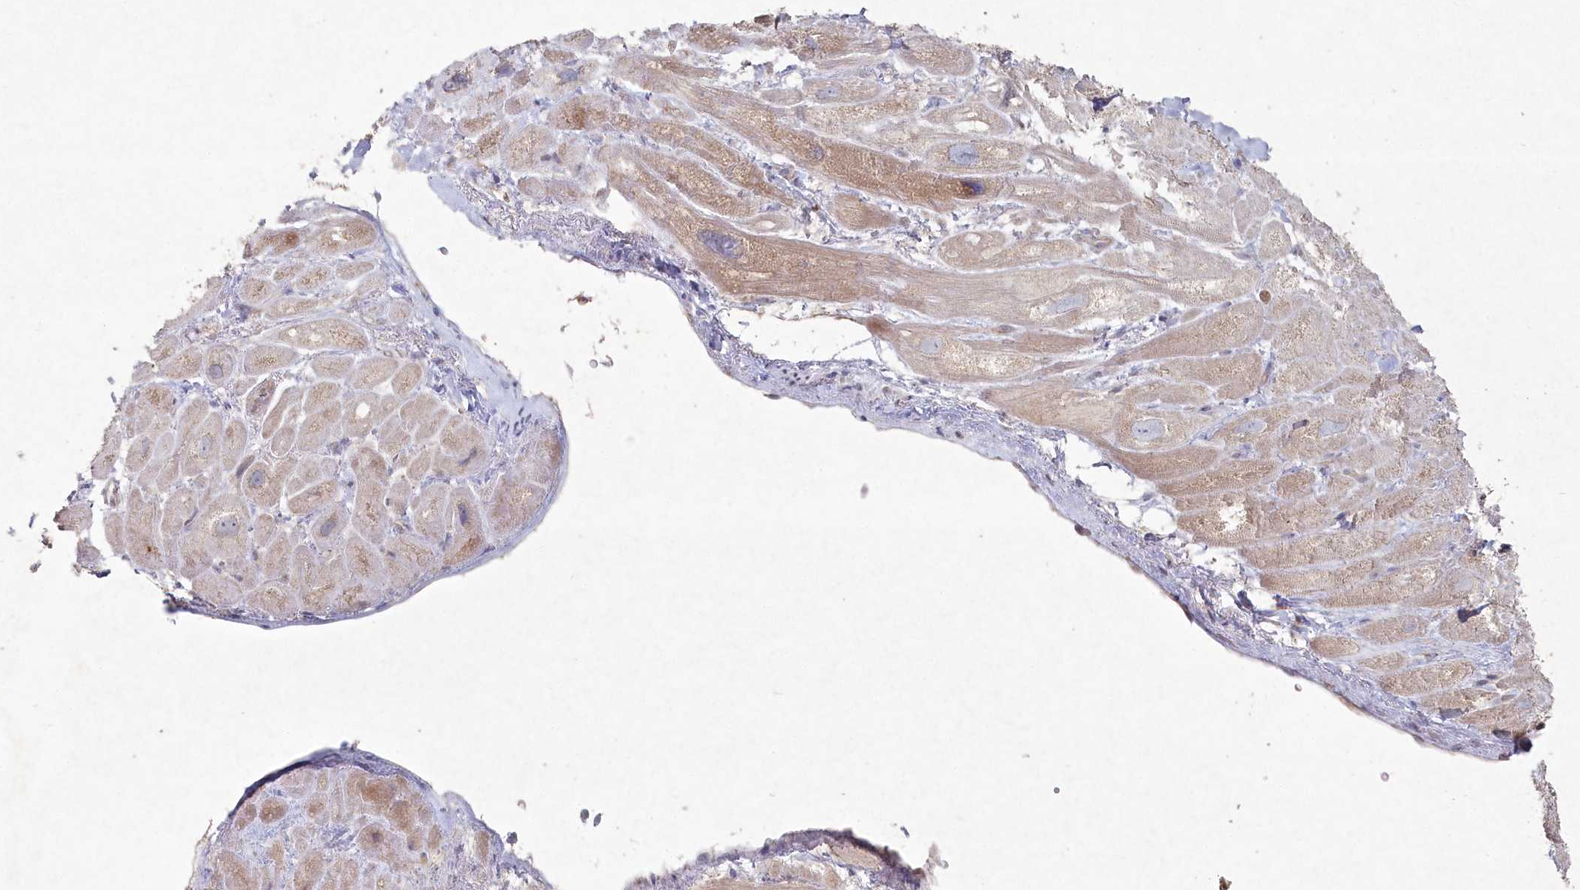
{"staining": {"intensity": "moderate", "quantity": "25%-75%", "location": "cytoplasmic/membranous"}, "tissue": "heart muscle", "cell_type": "Cardiomyocytes", "image_type": "normal", "snomed": [{"axis": "morphology", "description": "Normal tissue, NOS"}, {"axis": "topography", "description": "Heart"}], "caption": "An IHC histopathology image of benign tissue is shown. Protein staining in brown labels moderate cytoplasmic/membranous positivity in heart muscle within cardiomyocytes.", "gene": "TGFBRAP1", "patient": {"sex": "male", "age": 49}}